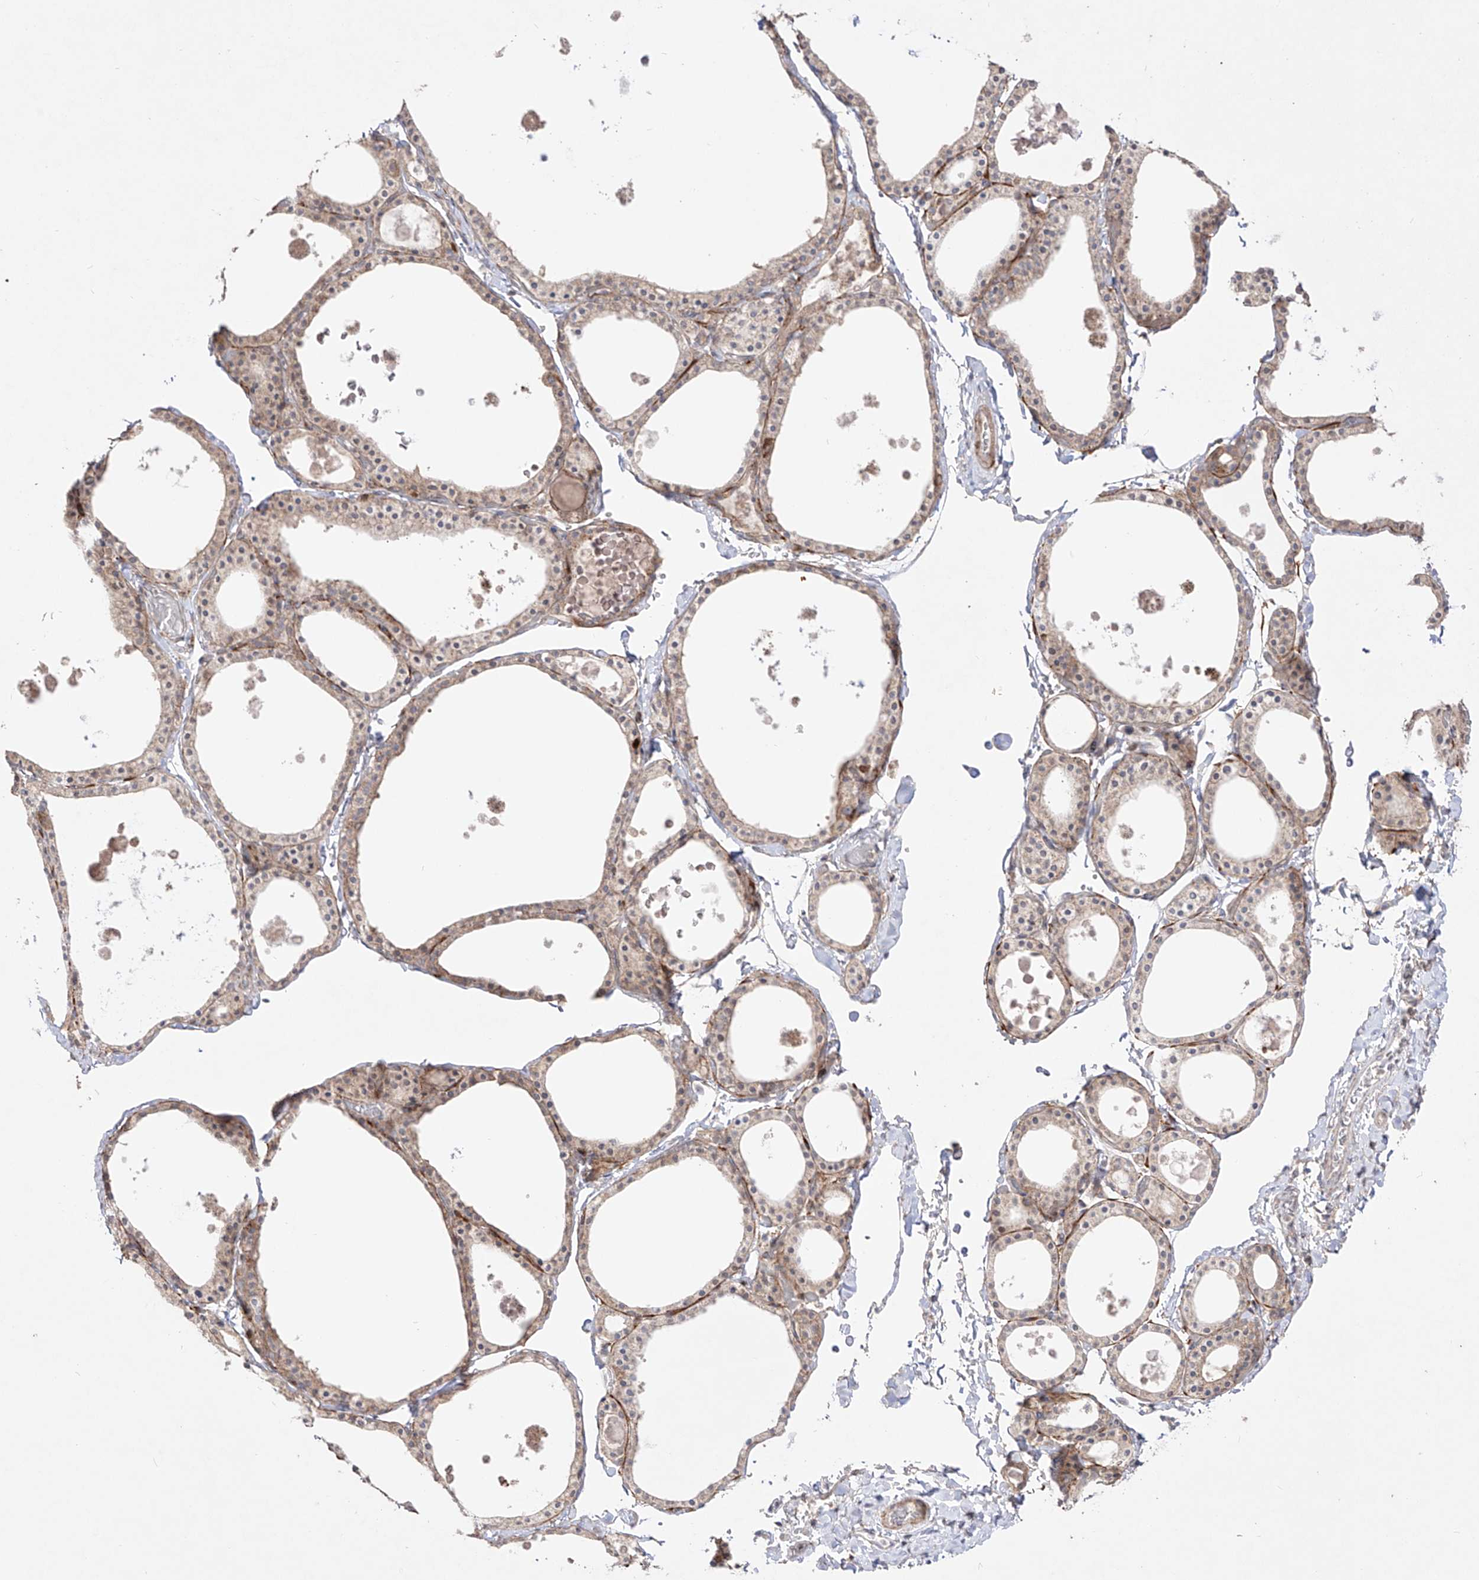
{"staining": {"intensity": "moderate", "quantity": ">75%", "location": "cytoplasmic/membranous"}, "tissue": "thyroid gland", "cell_type": "Glandular cells", "image_type": "normal", "snomed": [{"axis": "morphology", "description": "Normal tissue, NOS"}, {"axis": "topography", "description": "Thyroid gland"}], "caption": "The photomicrograph reveals staining of normal thyroid gland, revealing moderate cytoplasmic/membranous protein positivity (brown color) within glandular cells. (DAB (3,3'-diaminobenzidine) = brown stain, brightfield microscopy at high magnification).", "gene": "YKT6", "patient": {"sex": "male", "age": 56}}